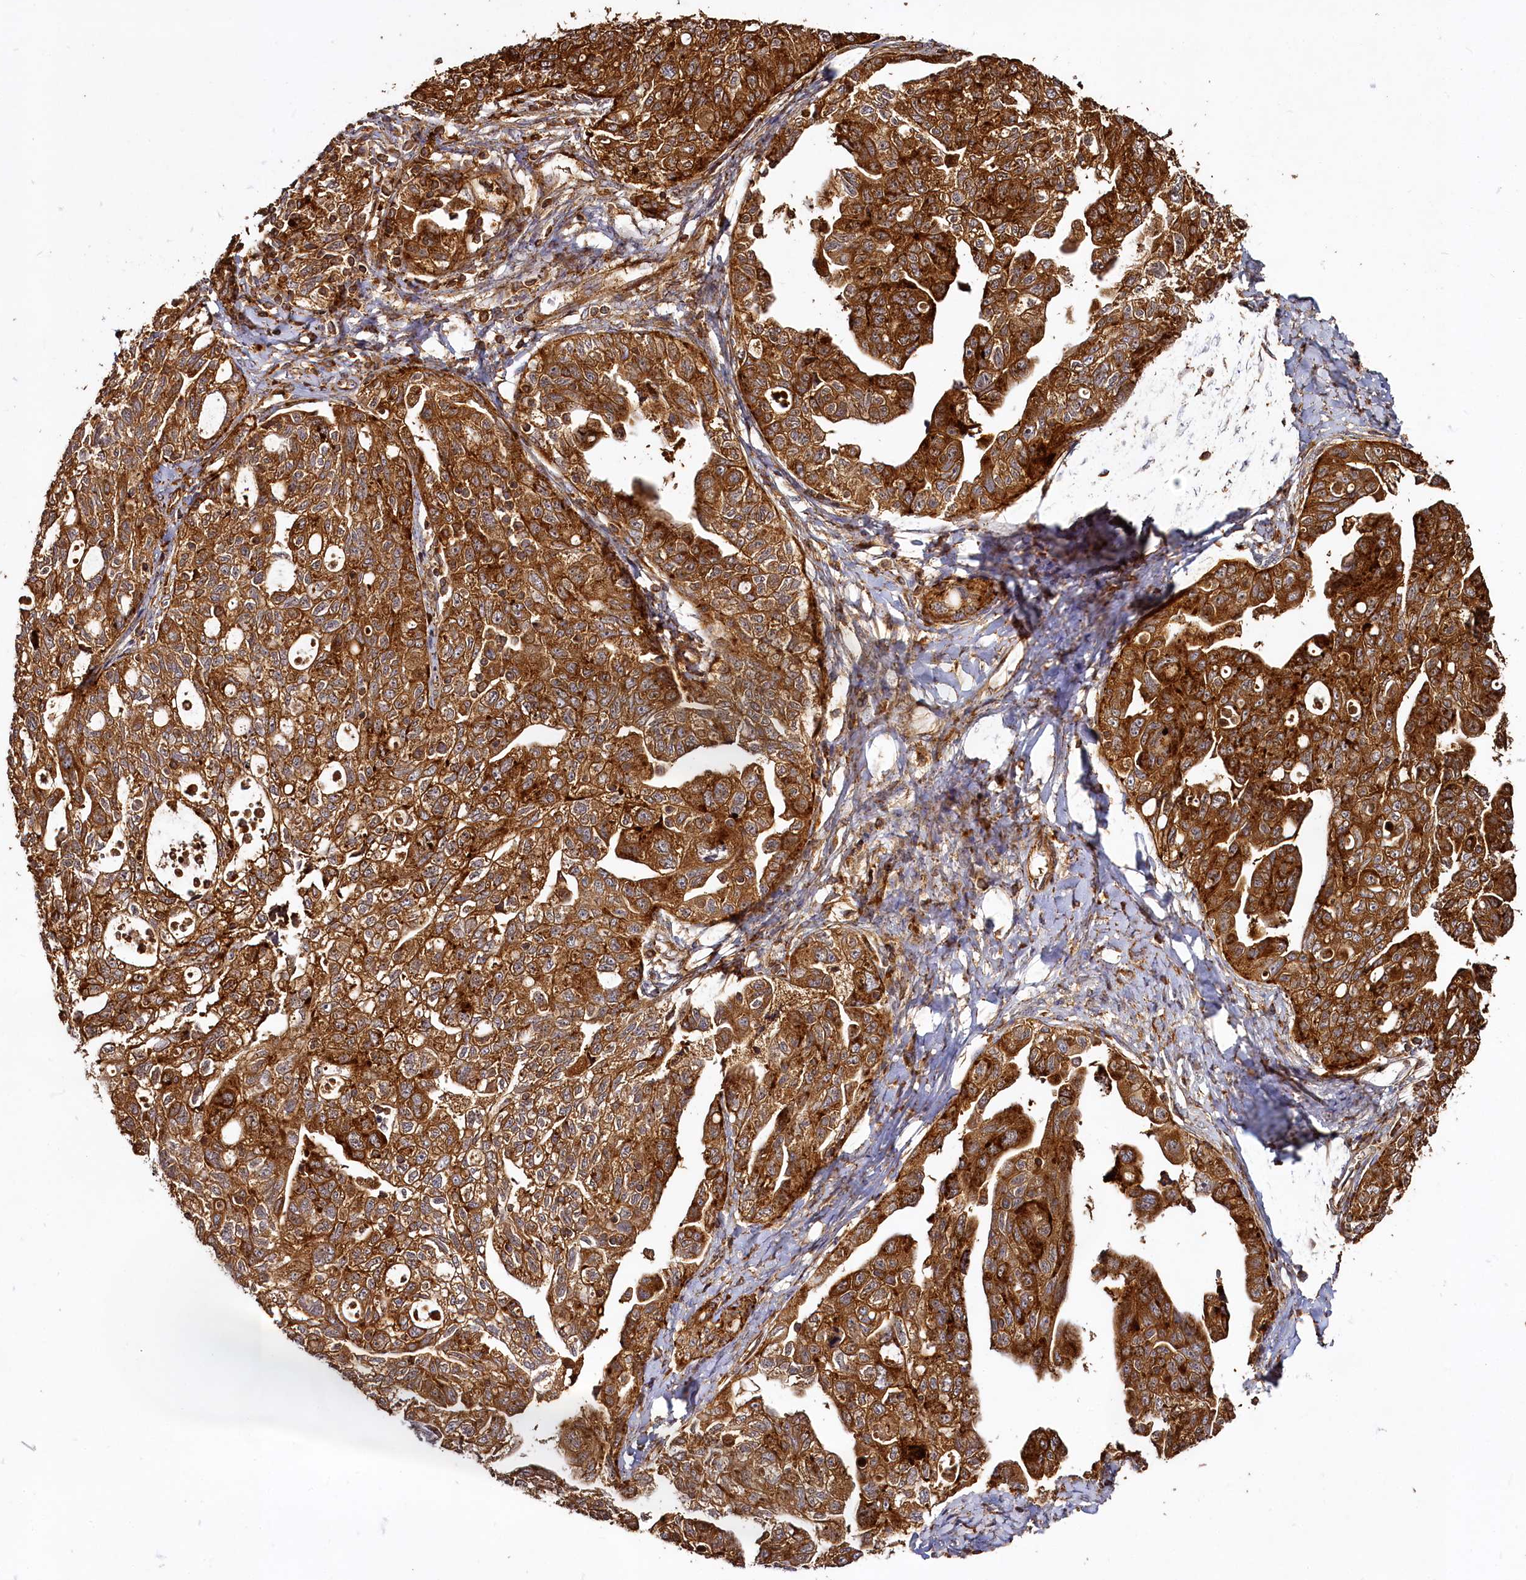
{"staining": {"intensity": "strong", "quantity": ">75%", "location": "cytoplasmic/membranous"}, "tissue": "ovarian cancer", "cell_type": "Tumor cells", "image_type": "cancer", "snomed": [{"axis": "morphology", "description": "Carcinoma, NOS"}, {"axis": "morphology", "description": "Cystadenocarcinoma, serous, NOS"}, {"axis": "topography", "description": "Ovary"}], "caption": "Protein expression analysis of human serous cystadenocarcinoma (ovarian) reveals strong cytoplasmic/membranous expression in about >75% of tumor cells. Using DAB (3,3'-diaminobenzidine) (brown) and hematoxylin (blue) stains, captured at high magnification using brightfield microscopy.", "gene": "WDR73", "patient": {"sex": "female", "age": 69}}